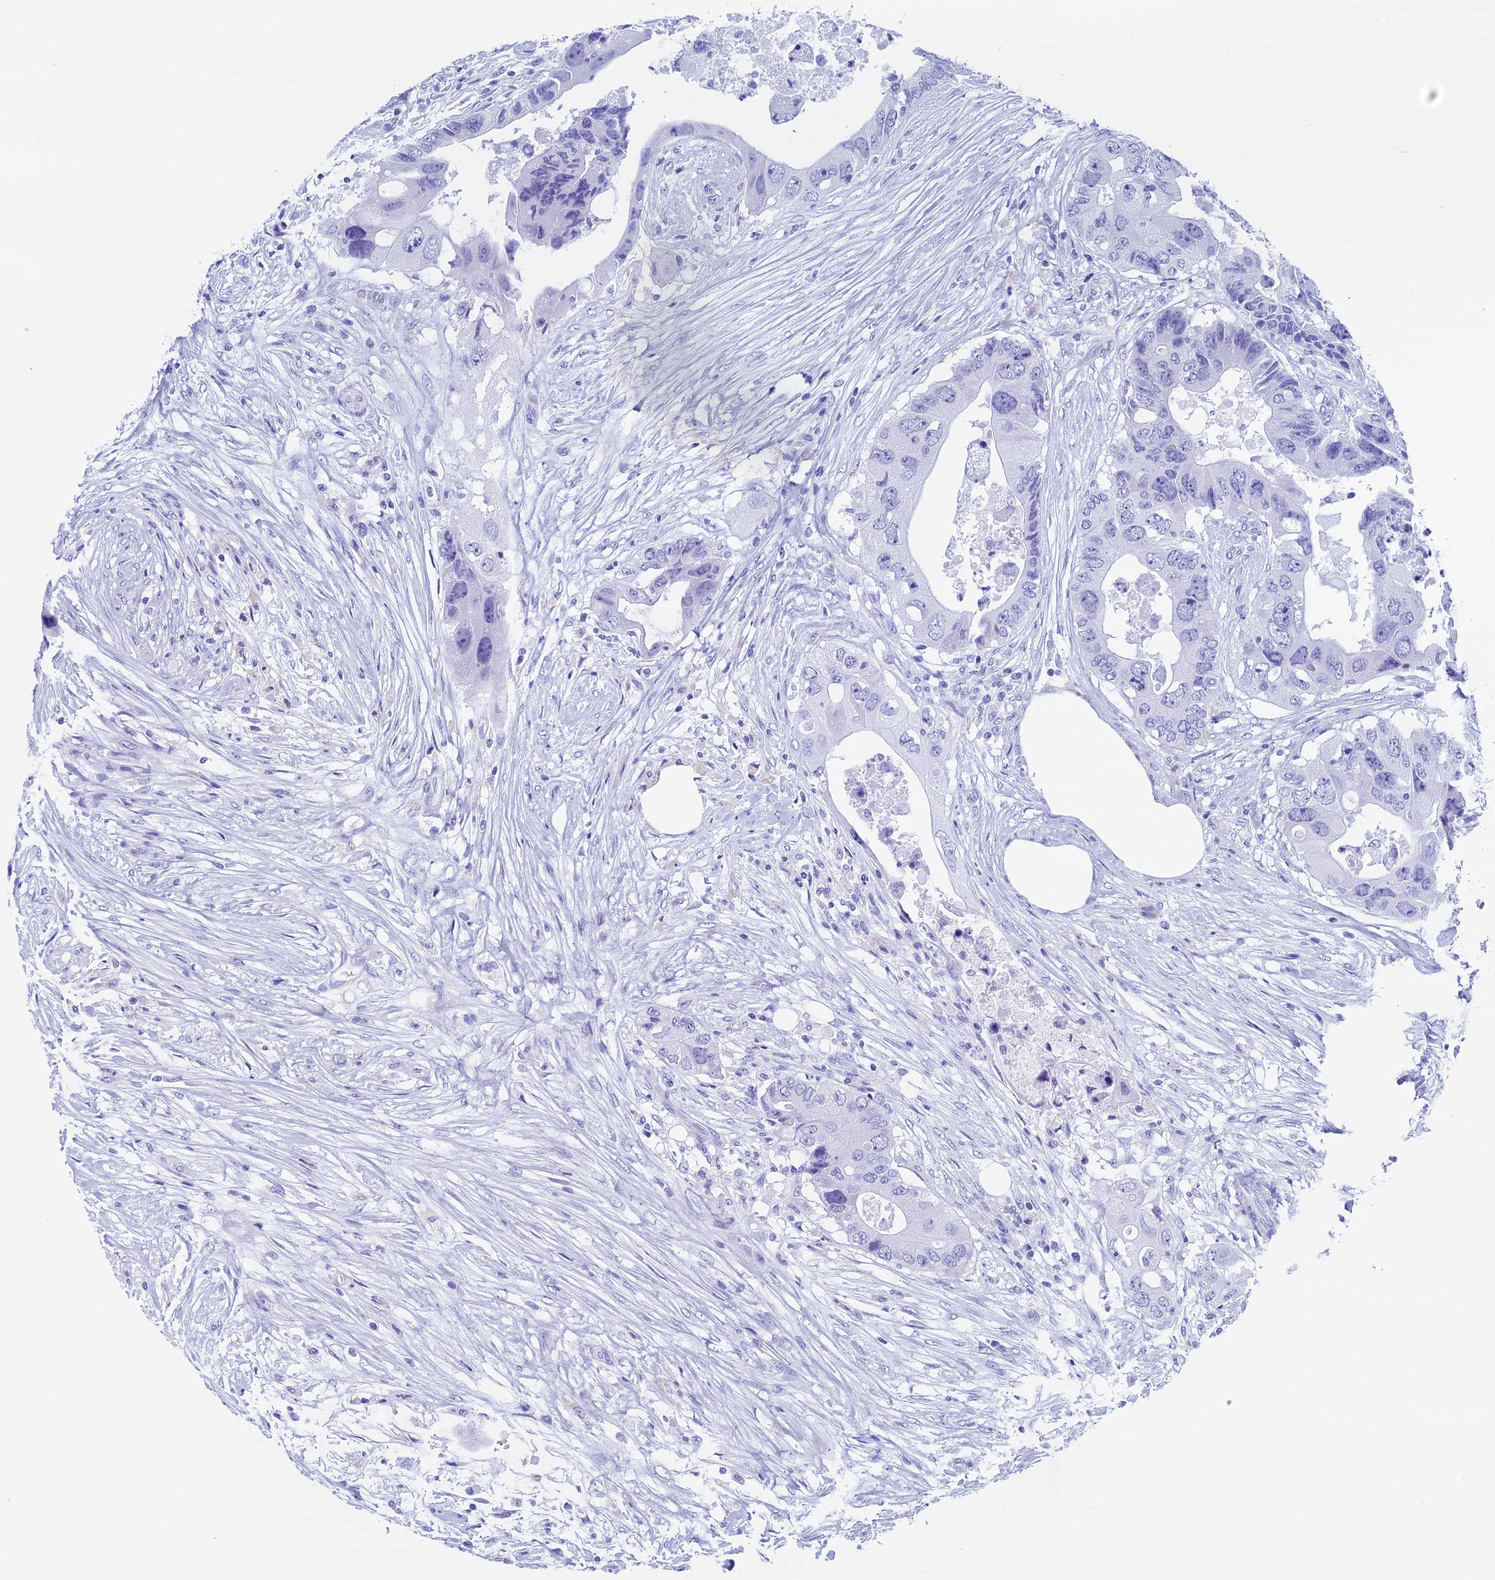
{"staining": {"intensity": "negative", "quantity": "none", "location": "none"}, "tissue": "colorectal cancer", "cell_type": "Tumor cells", "image_type": "cancer", "snomed": [{"axis": "morphology", "description": "Adenocarcinoma, NOS"}, {"axis": "topography", "description": "Colon"}], "caption": "There is no significant staining in tumor cells of colorectal adenocarcinoma. (Stains: DAB immunohistochemistry (IHC) with hematoxylin counter stain, Microscopy: brightfield microscopy at high magnification).", "gene": "FAM169A", "patient": {"sex": "male", "age": 71}}